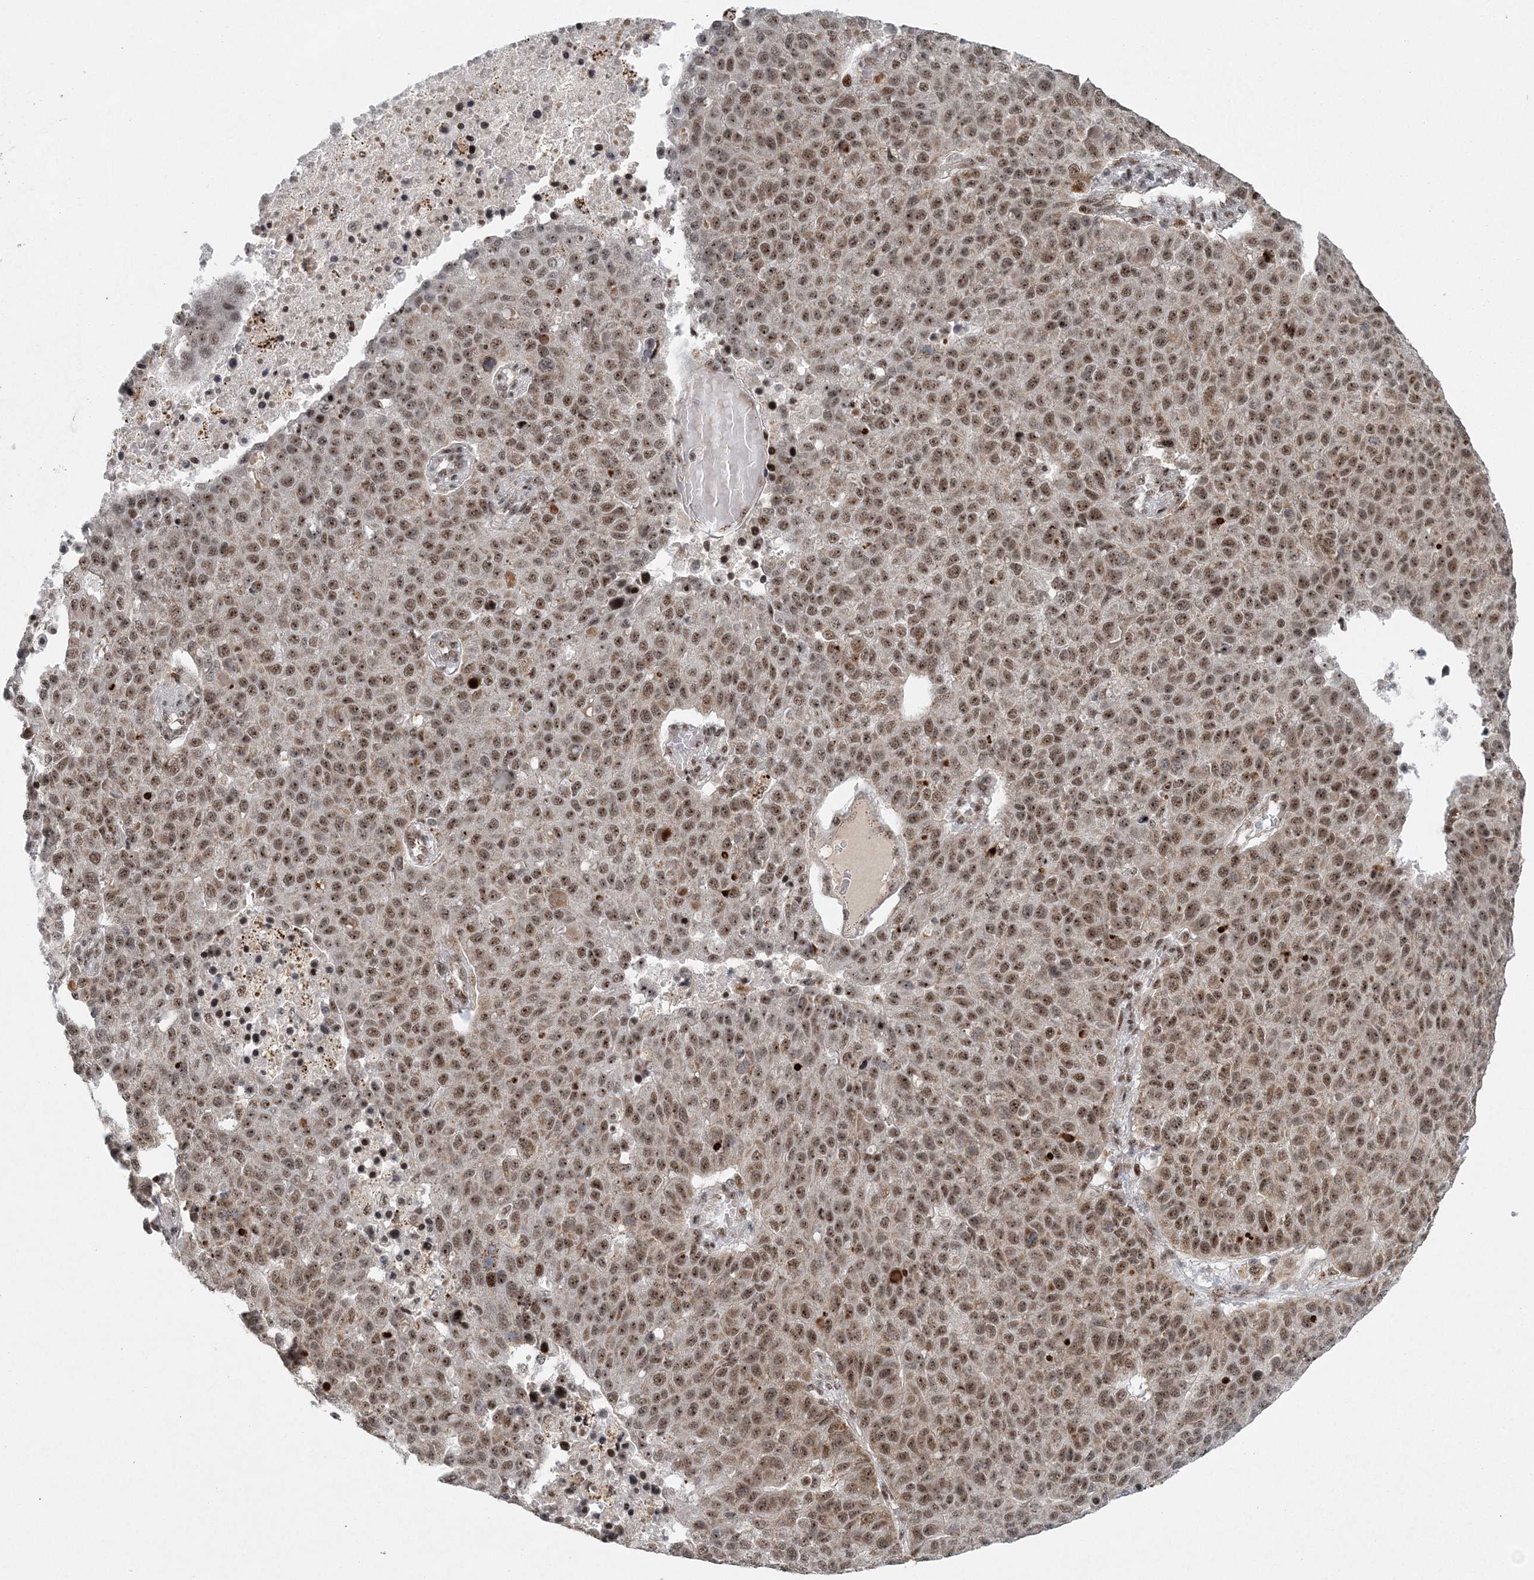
{"staining": {"intensity": "moderate", "quantity": ">75%", "location": "nuclear"}, "tissue": "pancreatic cancer", "cell_type": "Tumor cells", "image_type": "cancer", "snomed": [{"axis": "morphology", "description": "Adenocarcinoma, NOS"}, {"axis": "topography", "description": "Pancreas"}], "caption": "The image demonstrates immunohistochemical staining of pancreatic cancer. There is moderate nuclear staining is appreciated in approximately >75% of tumor cells.", "gene": "CWC22", "patient": {"sex": "female", "age": 61}}